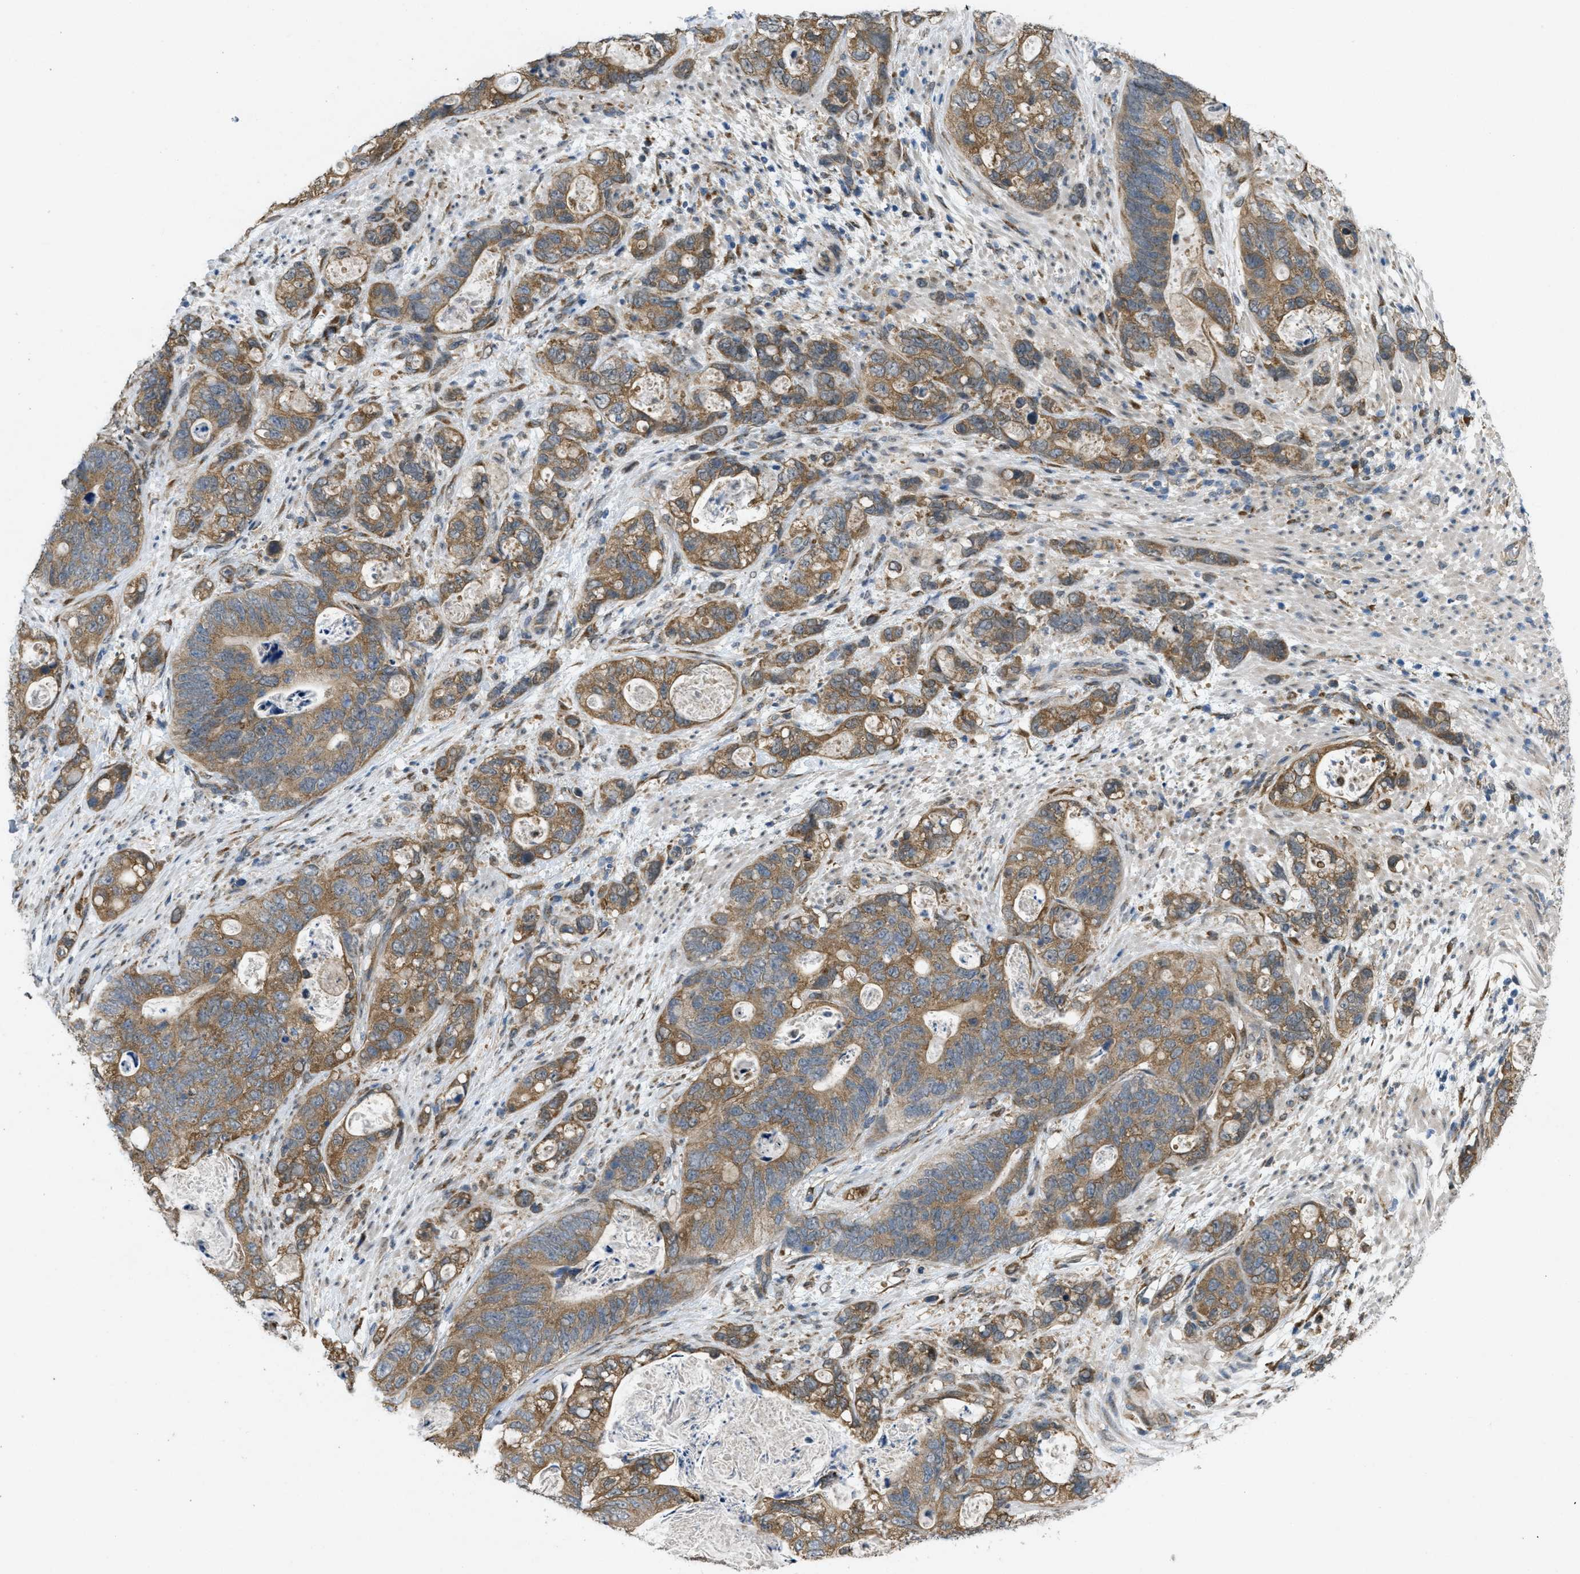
{"staining": {"intensity": "moderate", "quantity": ">75%", "location": "cytoplasmic/membranous"}, "tissue": "stomach cancer", "cell_type": "Tumor cells", "image_type": "cancer", "snomed": [{"axis": "morphology", "description": "Normal tissue, NOS"}, {"axis": "morphology", "description": "Adenocarcinoma, NOS"}, {"axis": "topography", "description": "Stomach"}], "caption": "Immunohistochemistry histopathology image of neoplastic tissue: human stomach cancer (adenocarcinoma) stained using IHC shows medium levels of moderate protein expression localized specifically in the cytoplasmic/membranous of tumor cells, appearing as a cytoplasmic/membranous brown color.", "gene": "IFNLR1", "patient": {"sex": "female", "age": 89}}